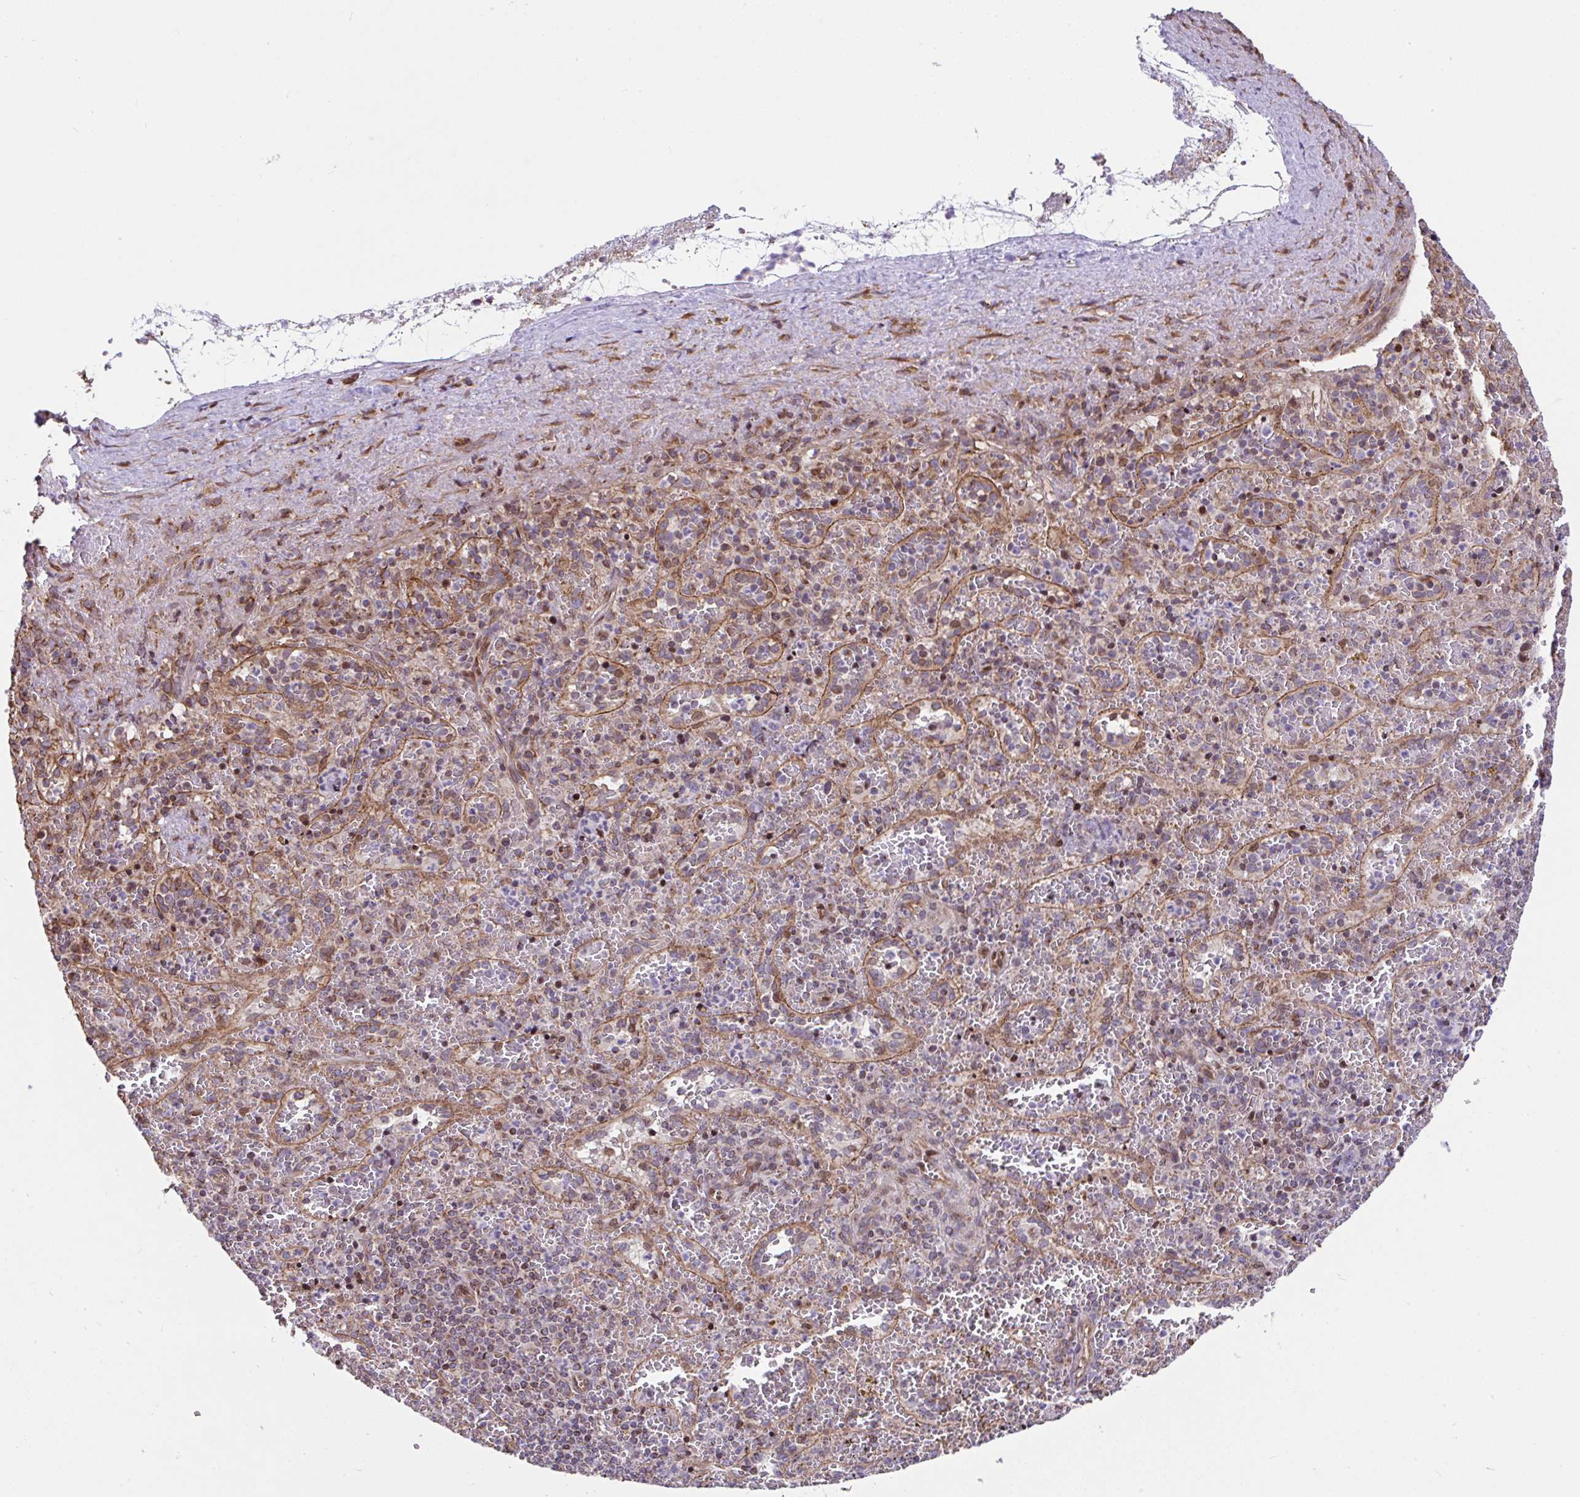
{"staining": {"intensity": "weak", "quantity": "<25%", "location": "cytoplasmic/membranous"}, "tissue": "spleen", "cell_type": "Cells in red pulp", "image_type": "normal", "snomed": [{"axis": "morphology", "description": "Normal tissue, NOS"}, {"axis": "topography", "description": "Spleen"}], "caption": "Human spleen stained for a protein using immunohistochemistry shows no expression in cells in red pulp.", "gene": "FIGNL1", "patient": {"sex": "female", "age": 50}}